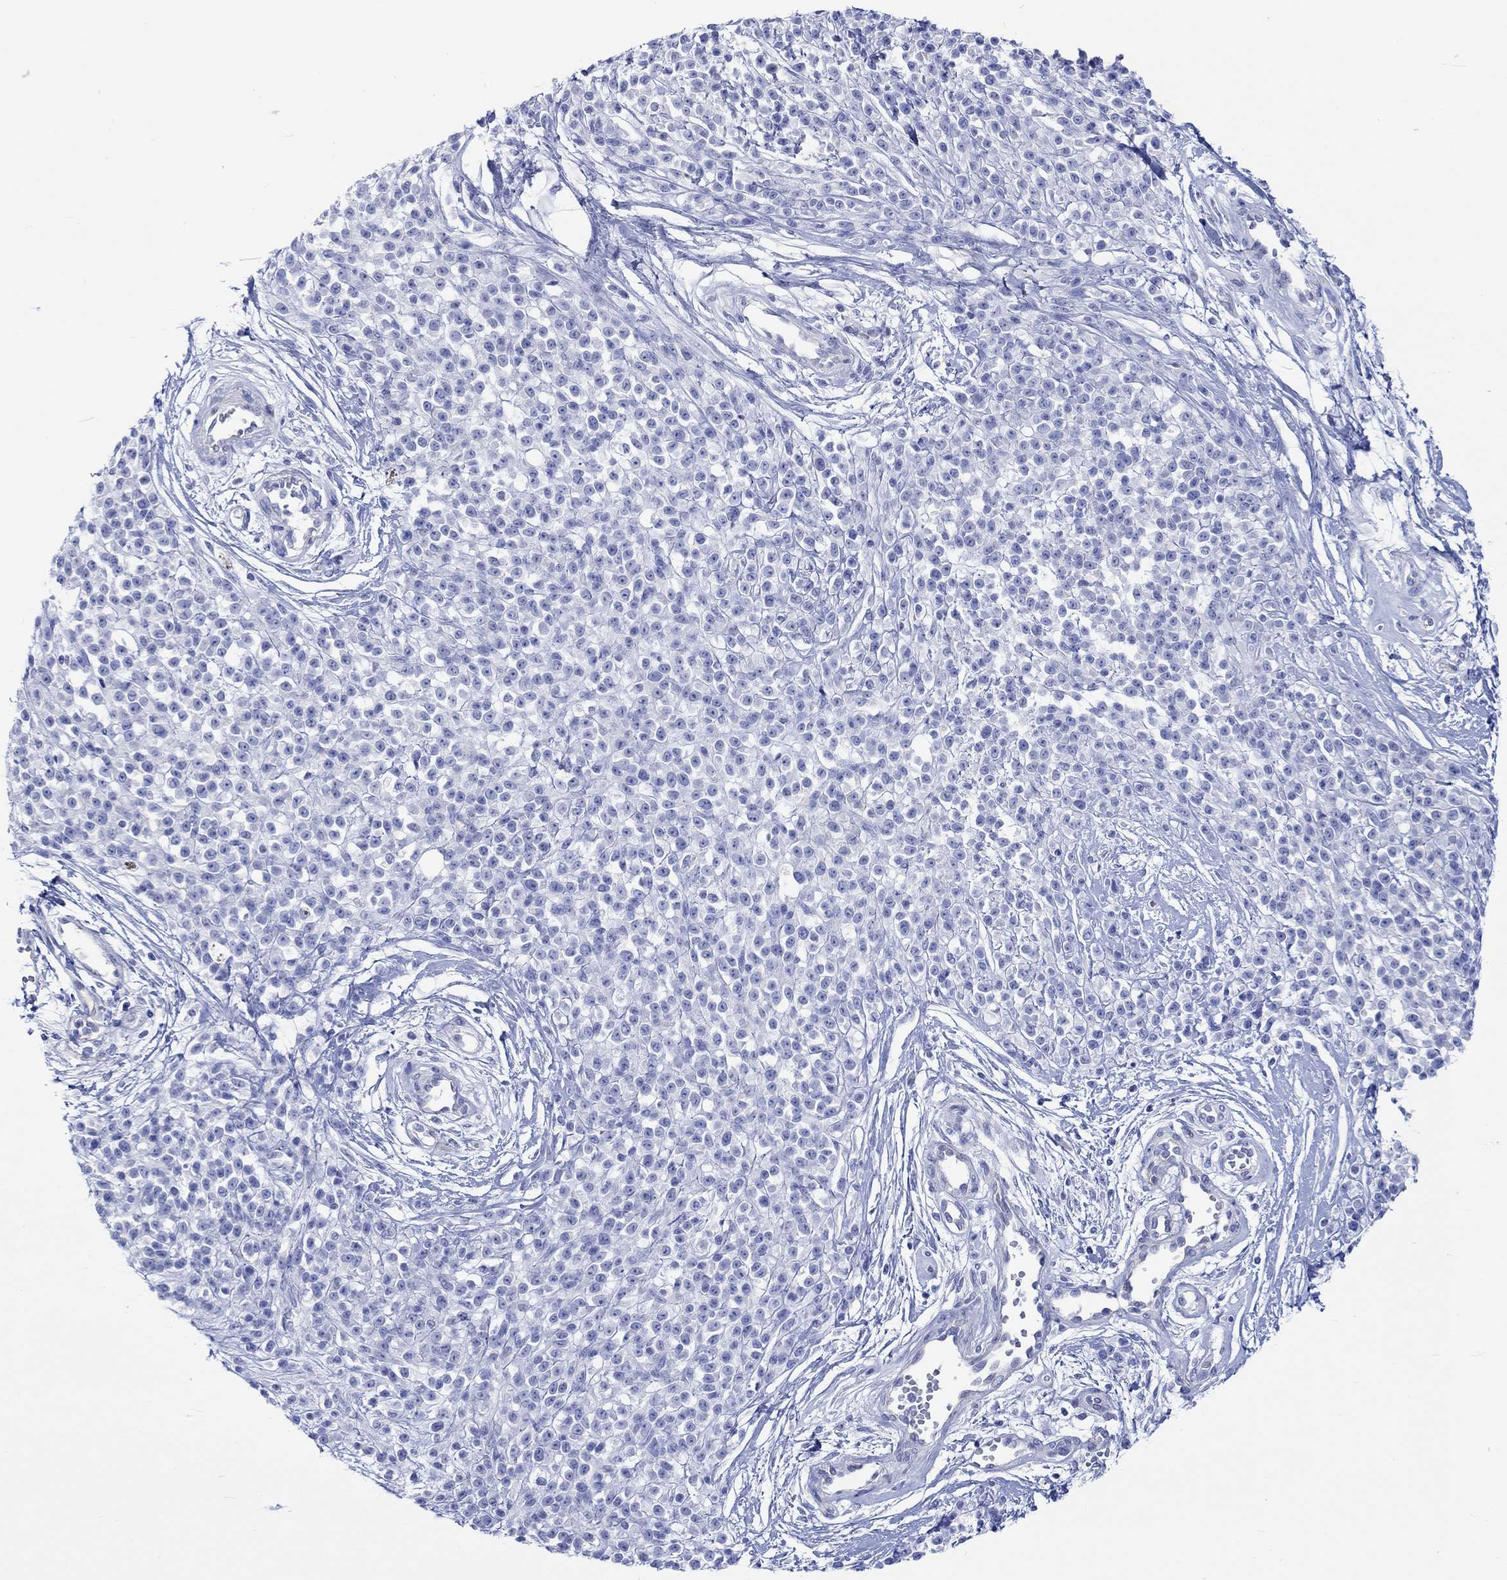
{"staining": {"intensity": "negative", "quantity": "none", "location": "none"}, "tissue": "melanoma", "cell_type": "Tumor cells", "image_type": "cancer", "snomed": [{"axis": "morphology", "description": "Malignant melanoma, NOS"}, {"axis": "topography", "description": "Skin"}, {"axis": "topography", "description": "Skin of trunk"}], "caption": "Micrograph shows no significant protein positivity in tumor cells of melanoma. (DAB immunohistochemistry (IHC) visualized using brightfield microscopy, high magnification).", "gene": "CPLX2", "patient": {"sex": "male", "age": 74}}